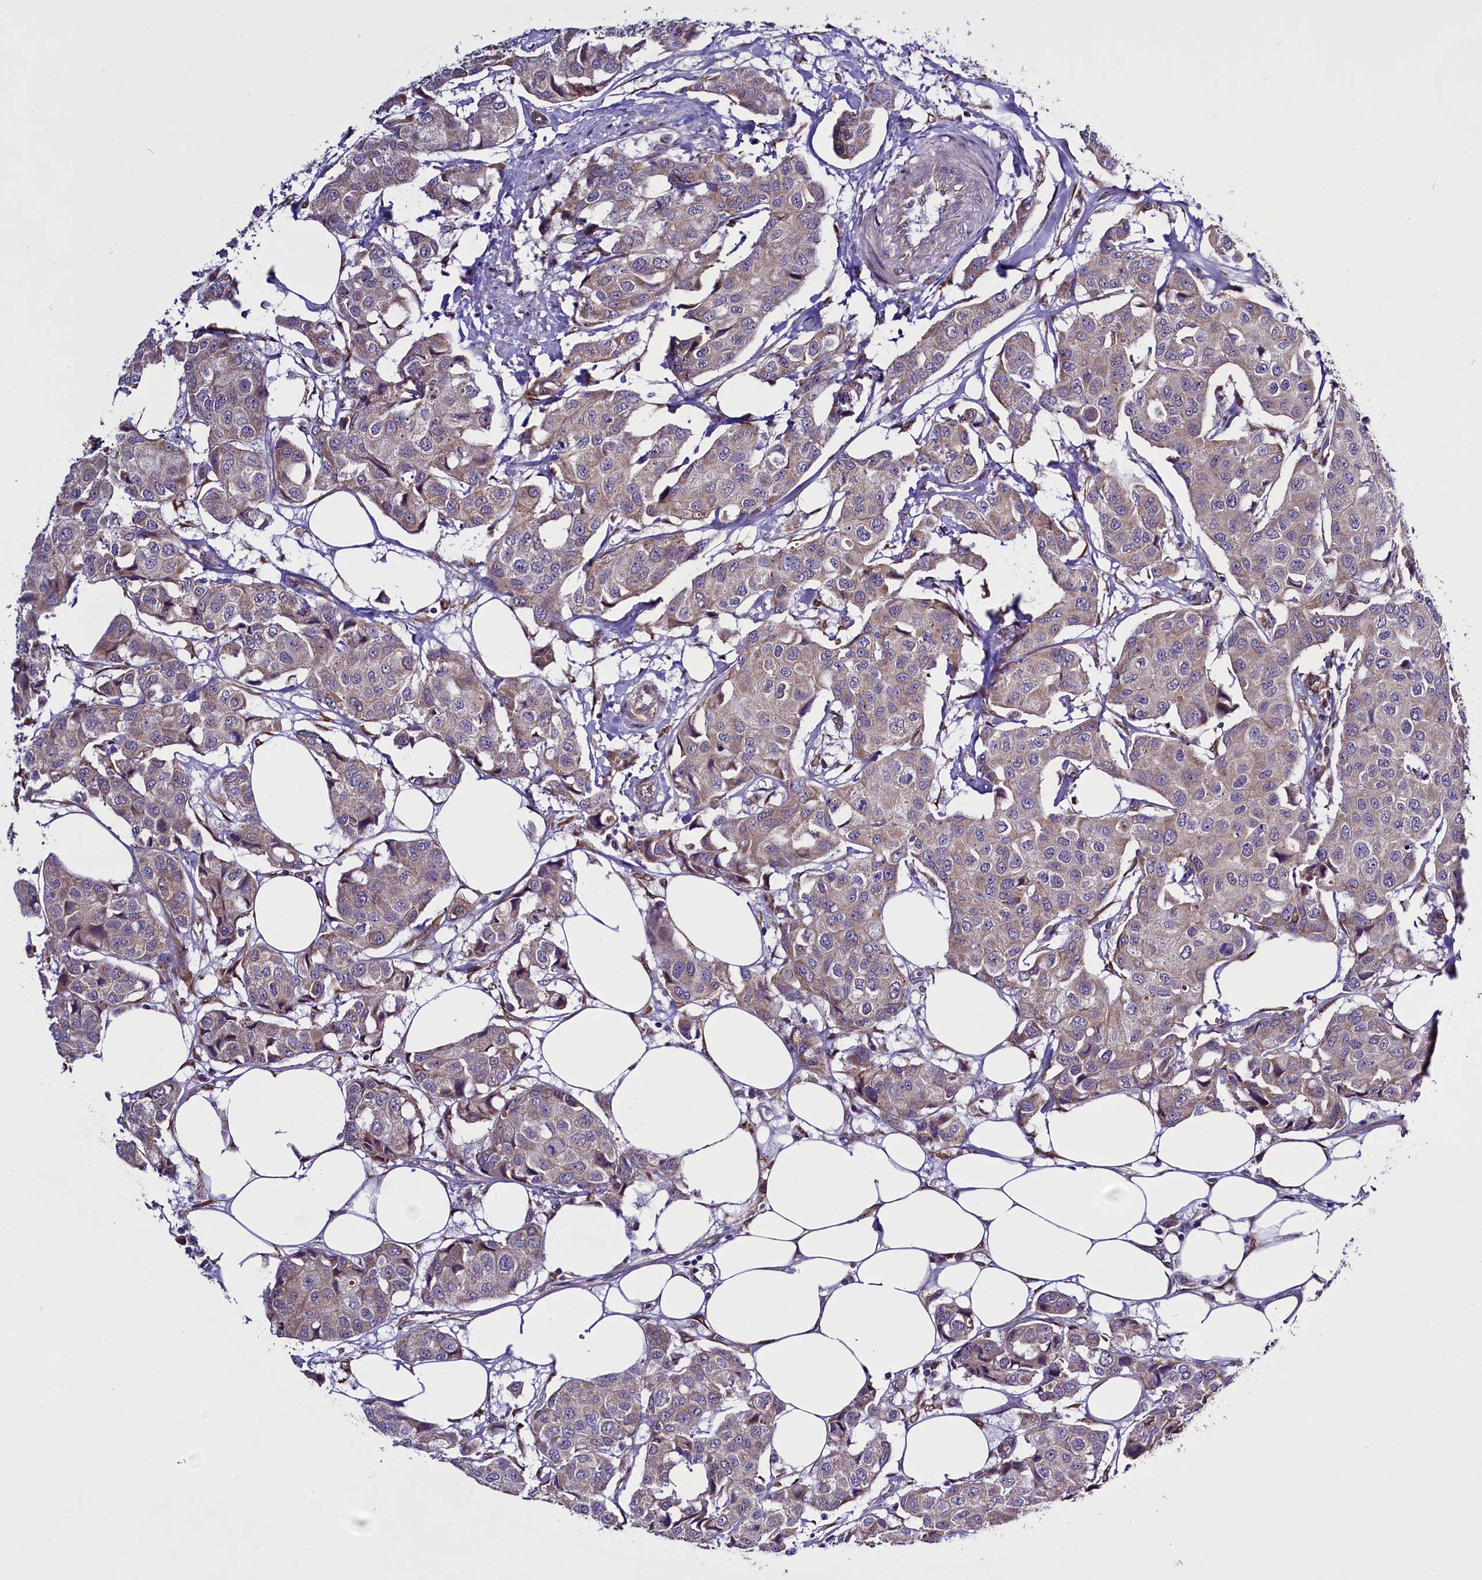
{"staining": {"intensity": "weak", "quantity": "25%-75%", "location": "cytoplasmic/membranous"}, "tissue": "breast cancer", "cell_type": "Tumor cells", "image_type": "cancer", "snomed": [{"axis": "morphology", "description": "Duct carcinoma"}, {"axis": "topography", "description": "Breast"}], "caption": "Immunohistochemical staining of human breast invasive ductal carcinoma displays low levels of weak cytoplasmic/membranous protein expression in approximately 25%-75% of tumor cells.", "gene": "UACA", "patient": {"sex": "female", "age": 80}}